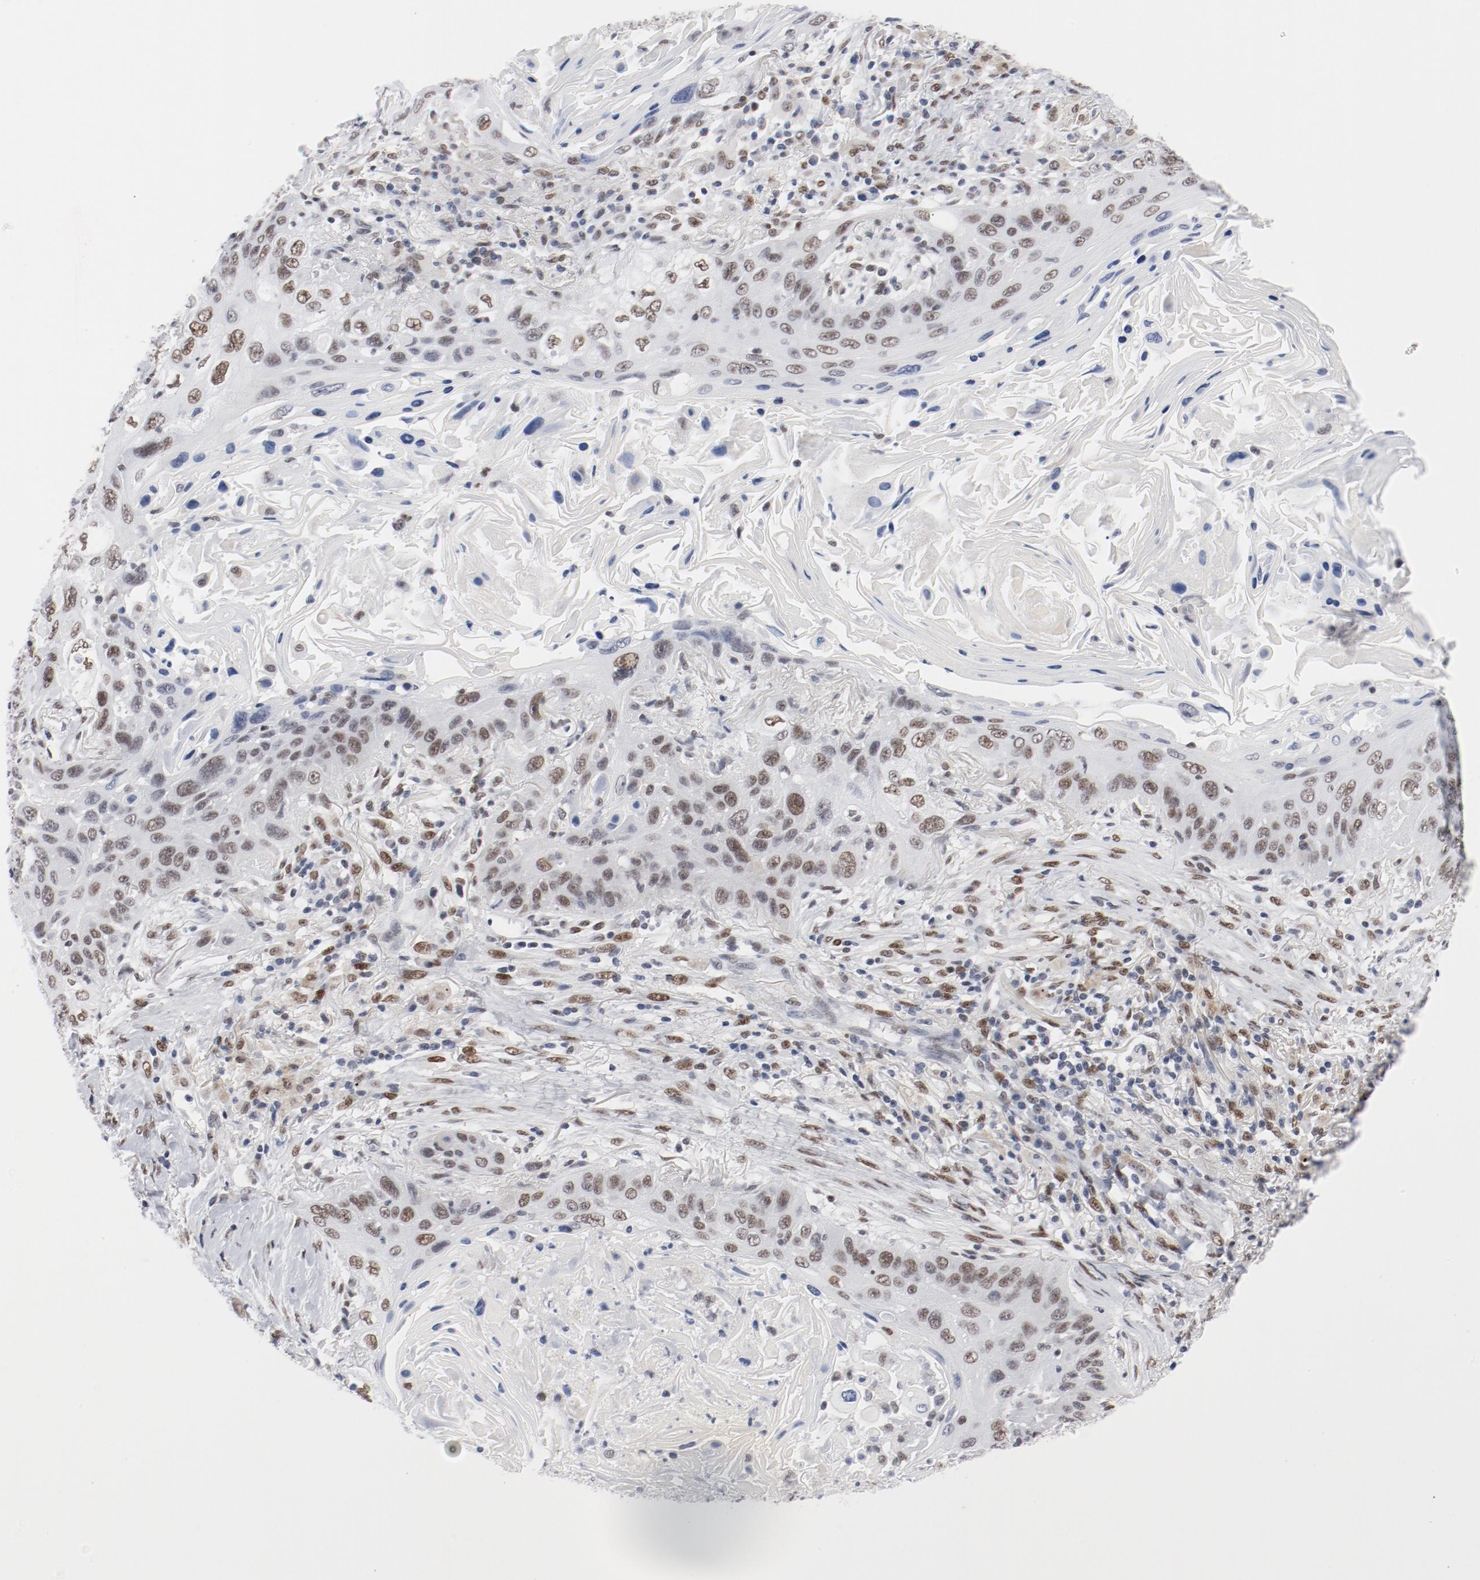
{"staining": {"intensity": "moderate", "quantity": ">75%", "location": "nuclear"}, "tissue": "lung cancer", "cell_type": "Tumor cells", "image_type": "cancer", "snomed": [{"axis": "morphology", "description": "Squamous cell carcinoma, NOS"}, {"axis": "topography", "description": "Lung"}], "caption": "This image reveals lung cancer (squamous cell carcinoma) stained with immunohistochemistry to label a protein in brown. The nuclear of tumor cells show moderate positivity for the protein. Nuclei are counter-stained blue.", "gene": "ARNT", "patient": {"sex": "female", "age": 67}}